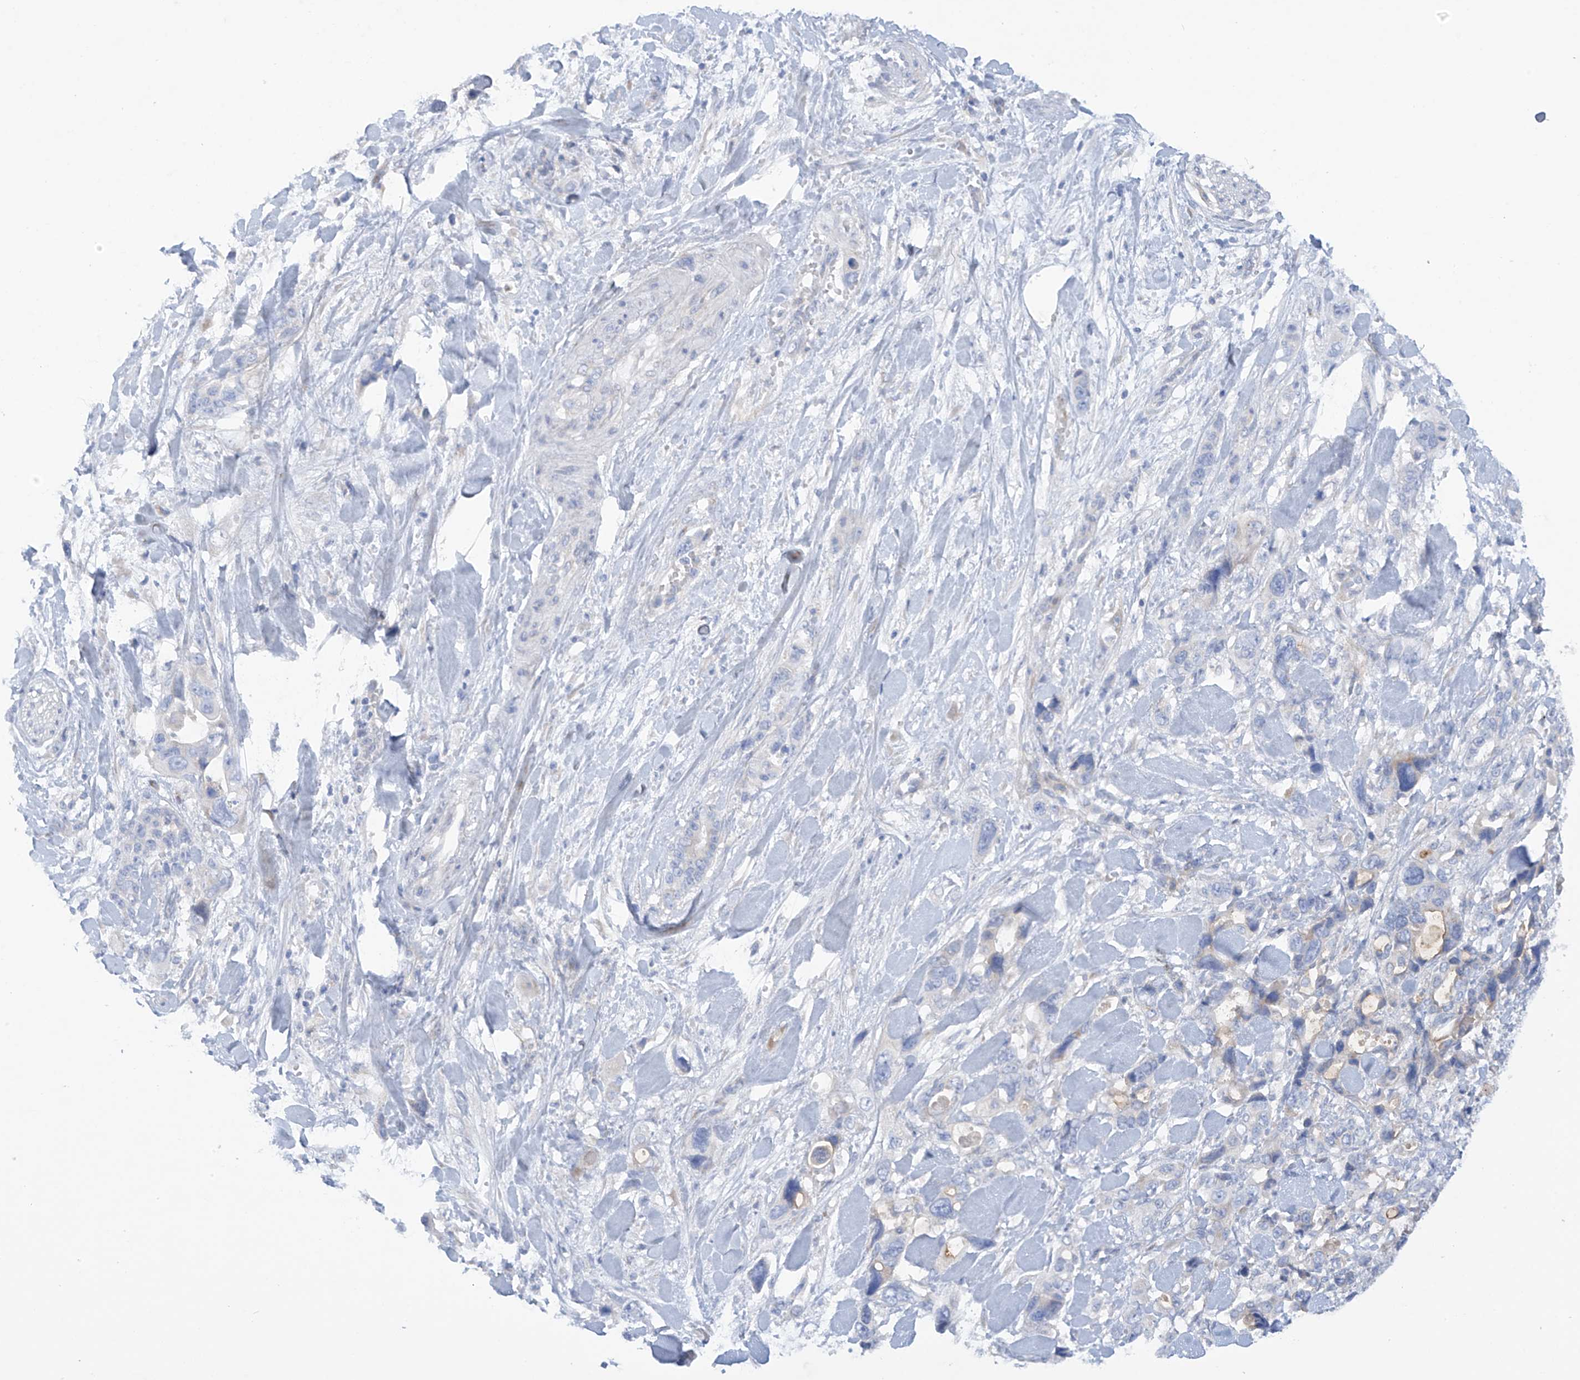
{"staining": {"intensity": "negative", "quantity": "none", "location": "none"}, "tissue": "pancreatic cancer", "cell_type": "Tumor cells", "image_type": "cancer", "snomed": [{"axis": "morphology", "description": "Adenocarcinoma, NOS"}, {"axis": "topography", "description": "Pancreas"}], "caption": "The photomicrograph displays no staining of tumor cells in adenocarcinoma (pancreatic).", "gene": "TRMT2B", "patient": {"sex": "male", "age": 46}}